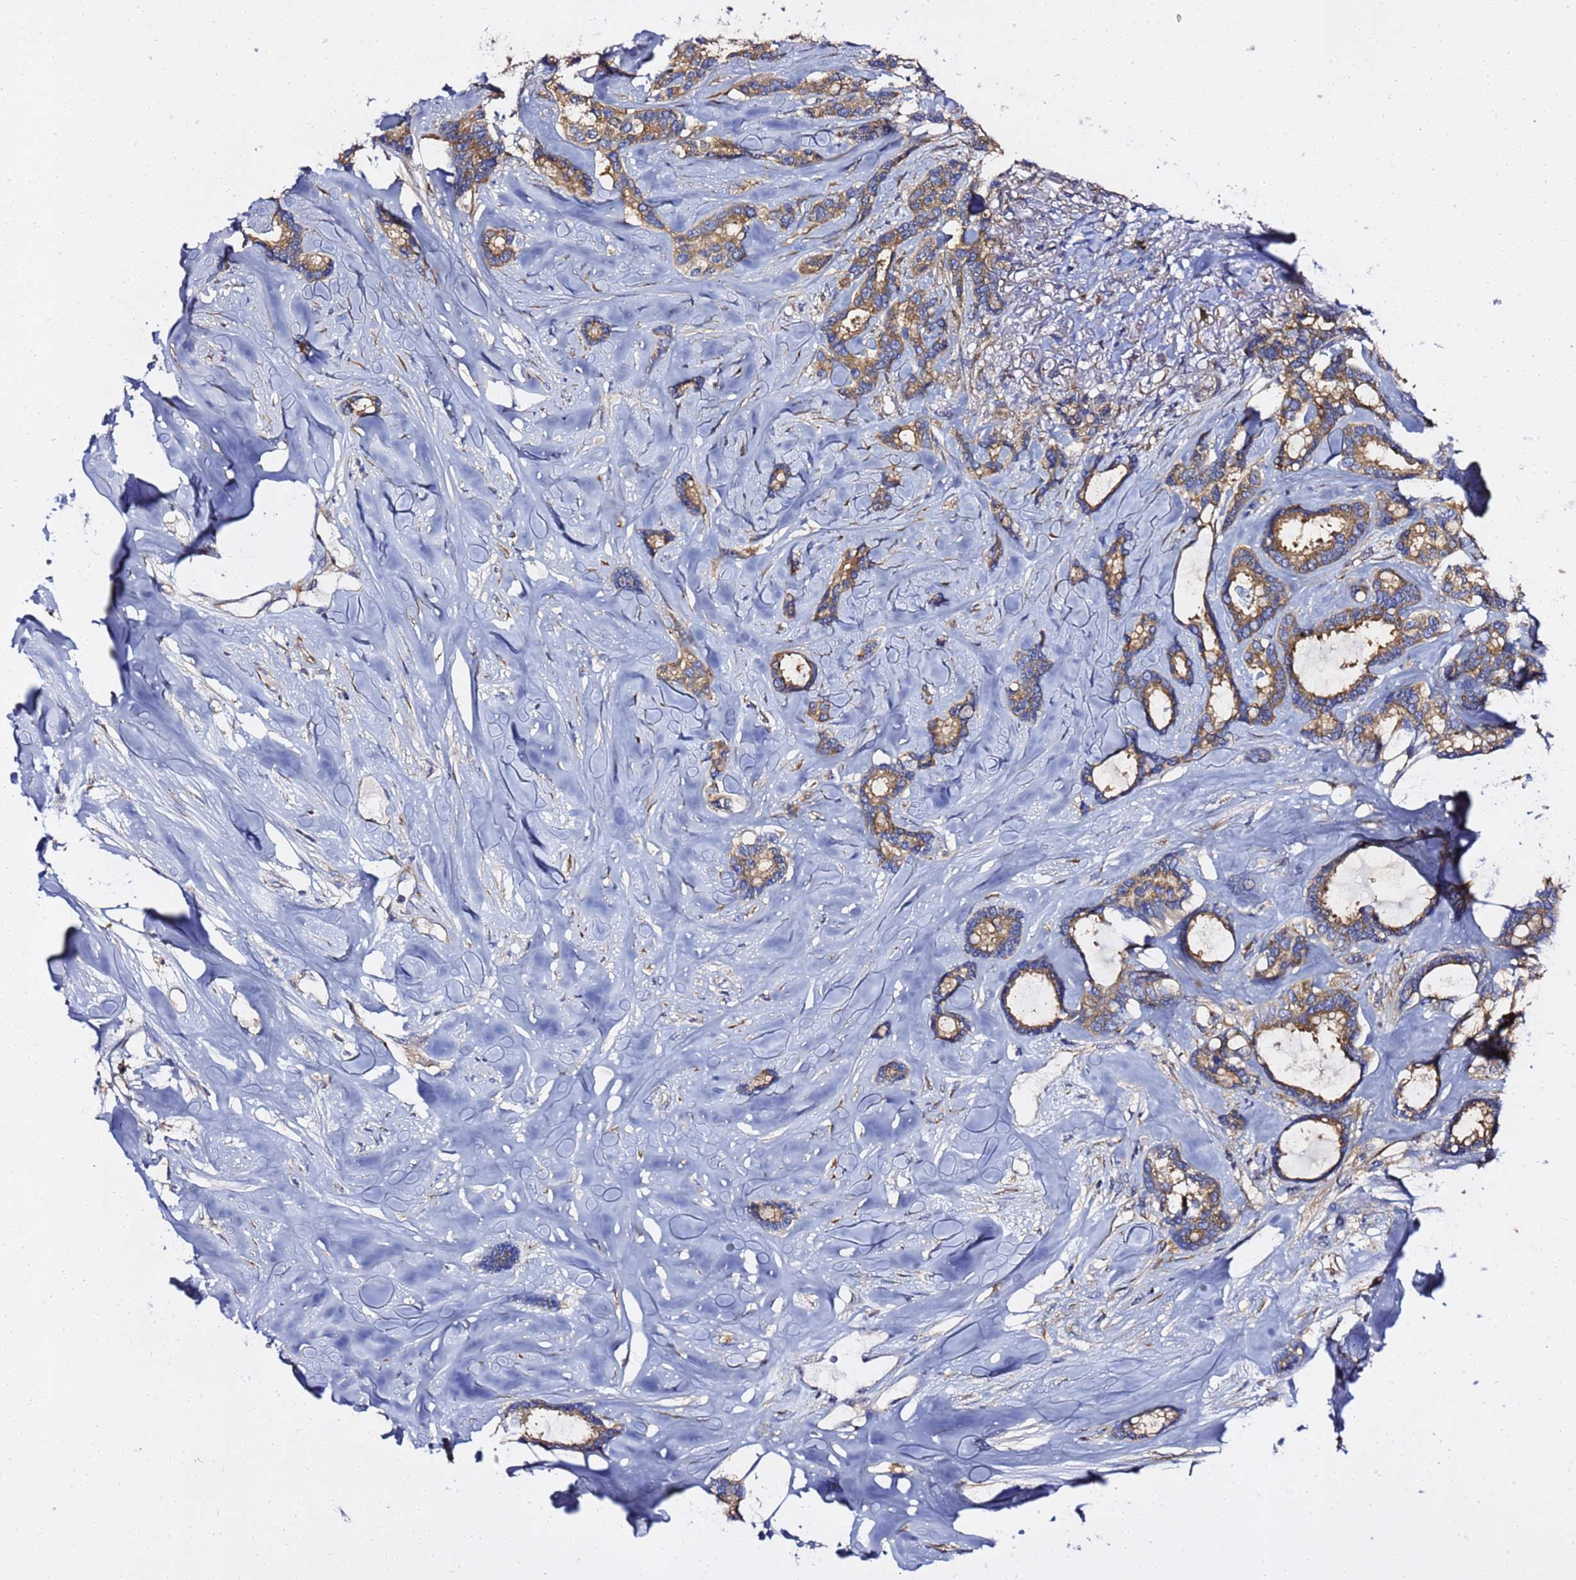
{"staining": {"intensity": "moderate", "quantity": ">75%", "location": "cytoplasmic/membranous"}, "tissue": "breast cancer", "cell_type": "Tumor cells", "image_type": "cancer", "snomed": [{"axis": "morphology", "description": "Duct carcinoma"}, {"axis": "topography", "description": "Breast"}], "caption": "Immunohistochemical staining of human breast cancer (infiltrating ductal carcinoma) reveals medium levels of moderate cytoplasmic/membranous positivity in about >75% of tumor cells.", "gene": "ANAPC1", "patient": {"sex": "female", "age": 87}}